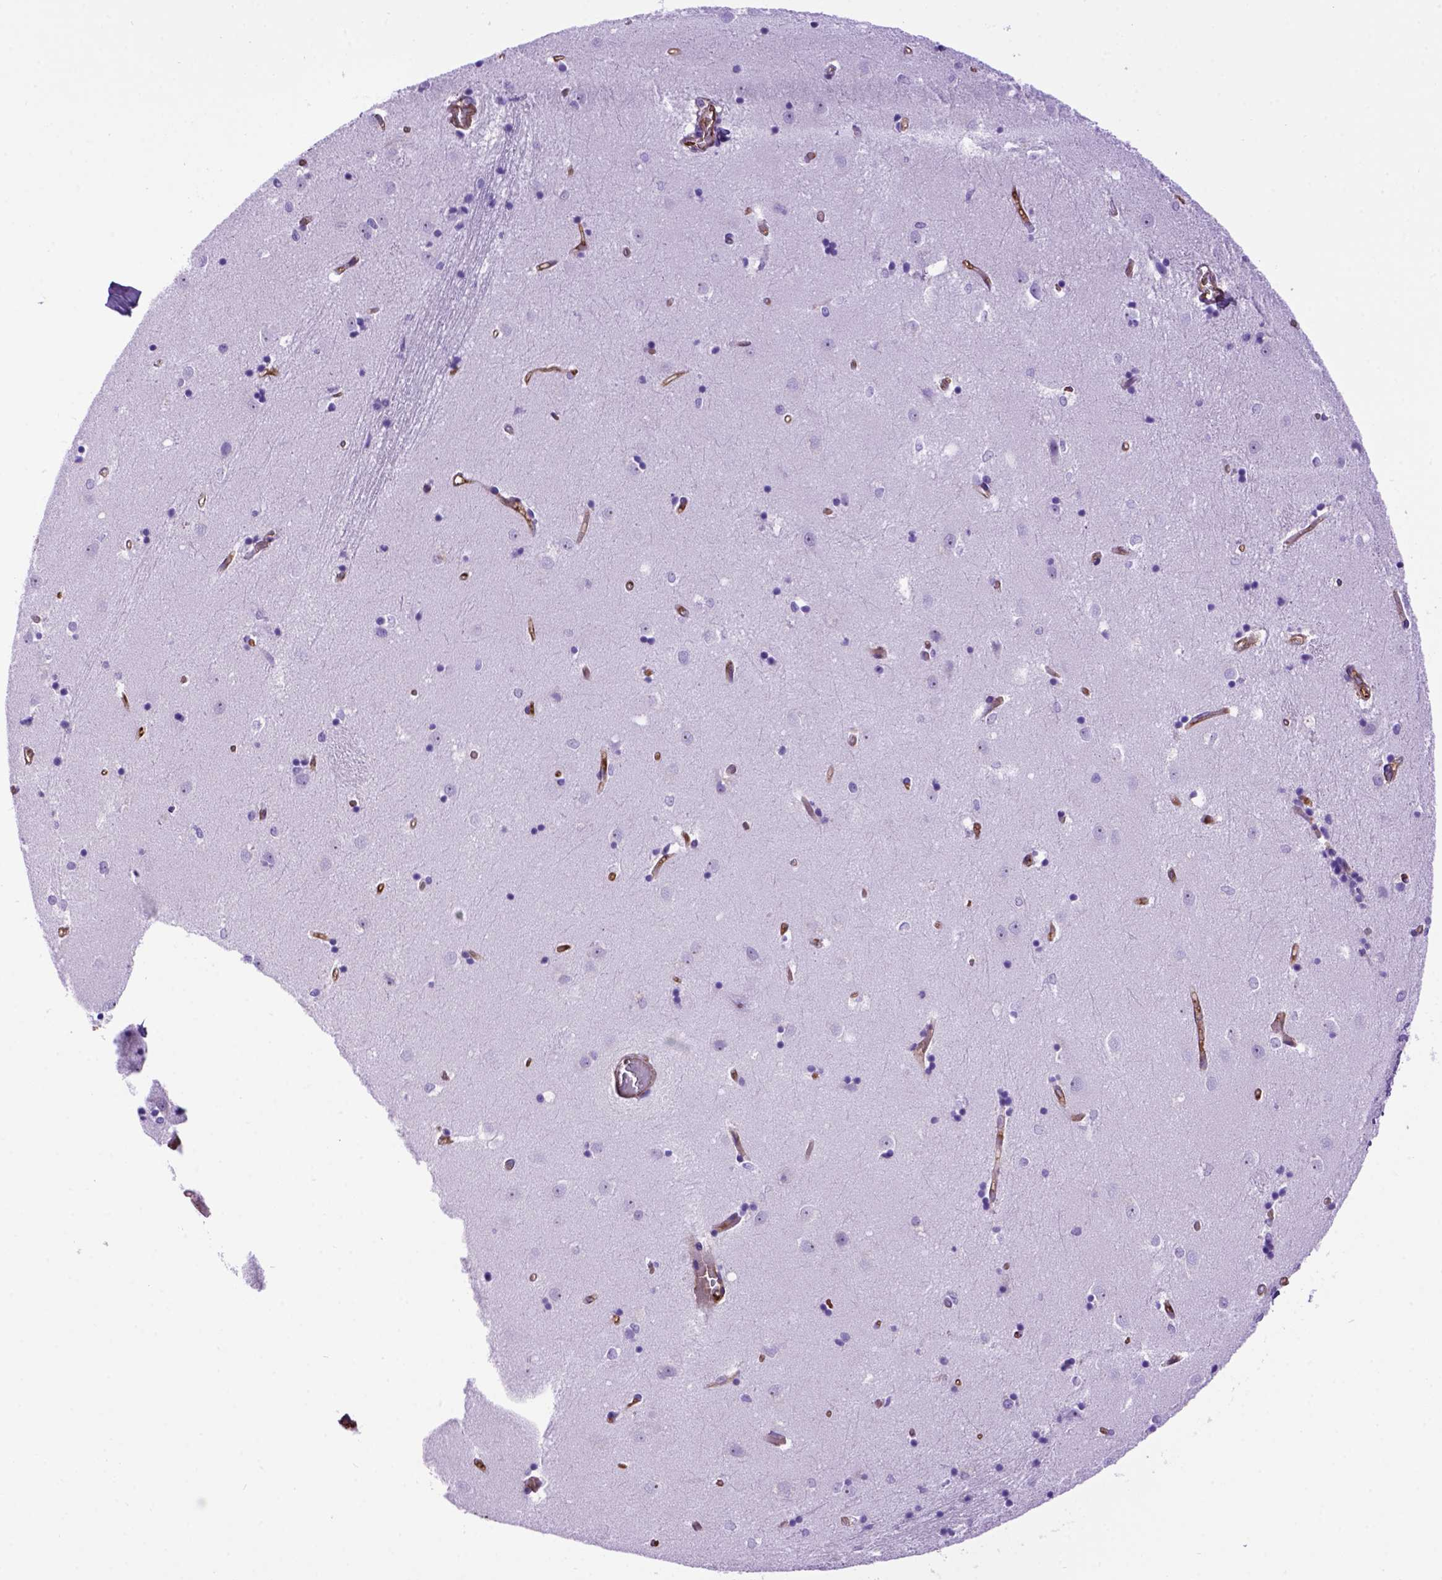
{"staining": {"intensity": "negative", "quantity": "none", "location": "none"}, "tissue": "caudate", "cell_type": "Glial cells", "image_type": "normal", "snomed": [{"axis": "morphology", "description": "Normal tissue, NOS"}, {"axis": "topography", "description": "Lateral ventricle wall"}], "caption": "DAB immunohistochemical staining of unremarkable human caudate shows no significant positivity in glial cells.", "gene": "ENG", "patient": {"sex": "male", "age": 54}}